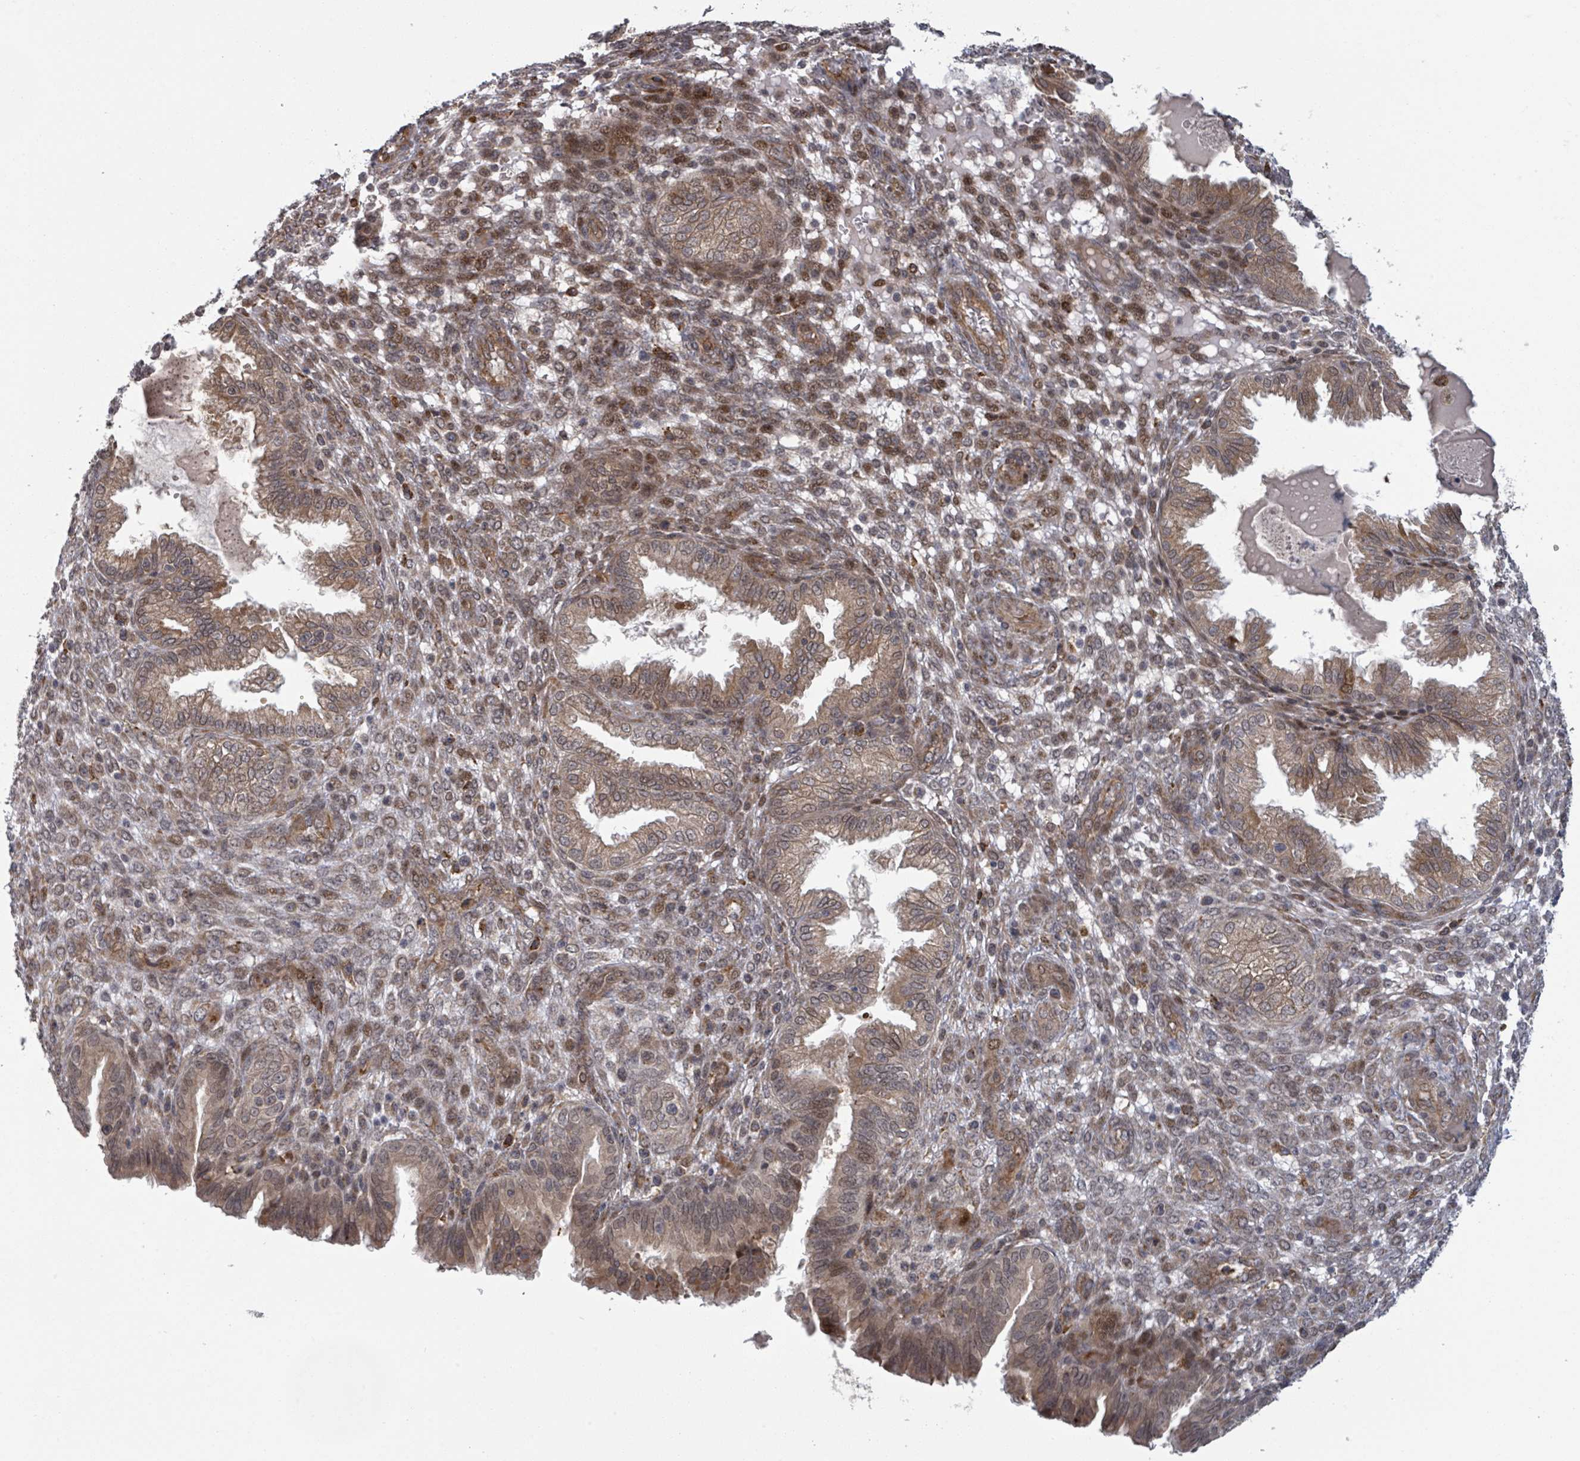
{"staining": {"intensity": "moderate", "quantity": "25%-75%", "location": "cytoplasmic/membranous,nuclear"}, "tissue": "endometrium", "cell_type": "Cells in endometrial stroma", "image_type": "normal", "snomed": [{"axis": "morphology", "description": "Normal tissue, NOS"}, {"axis": "topography", "description": "Endometrium"}], "caption": "Endometrium stained with DAB immunohistochemistry (IHC) reveals medium levels of moderate cytoplasmic/membranous,nuclear positivity in approximately 25%-75% of cells in endometrial stroma. (brown staining indicates protein expression, while blue staining denotes nuclei).", "gene": "SHROOM2", "patient": {"sex": "female", "age": 33}}